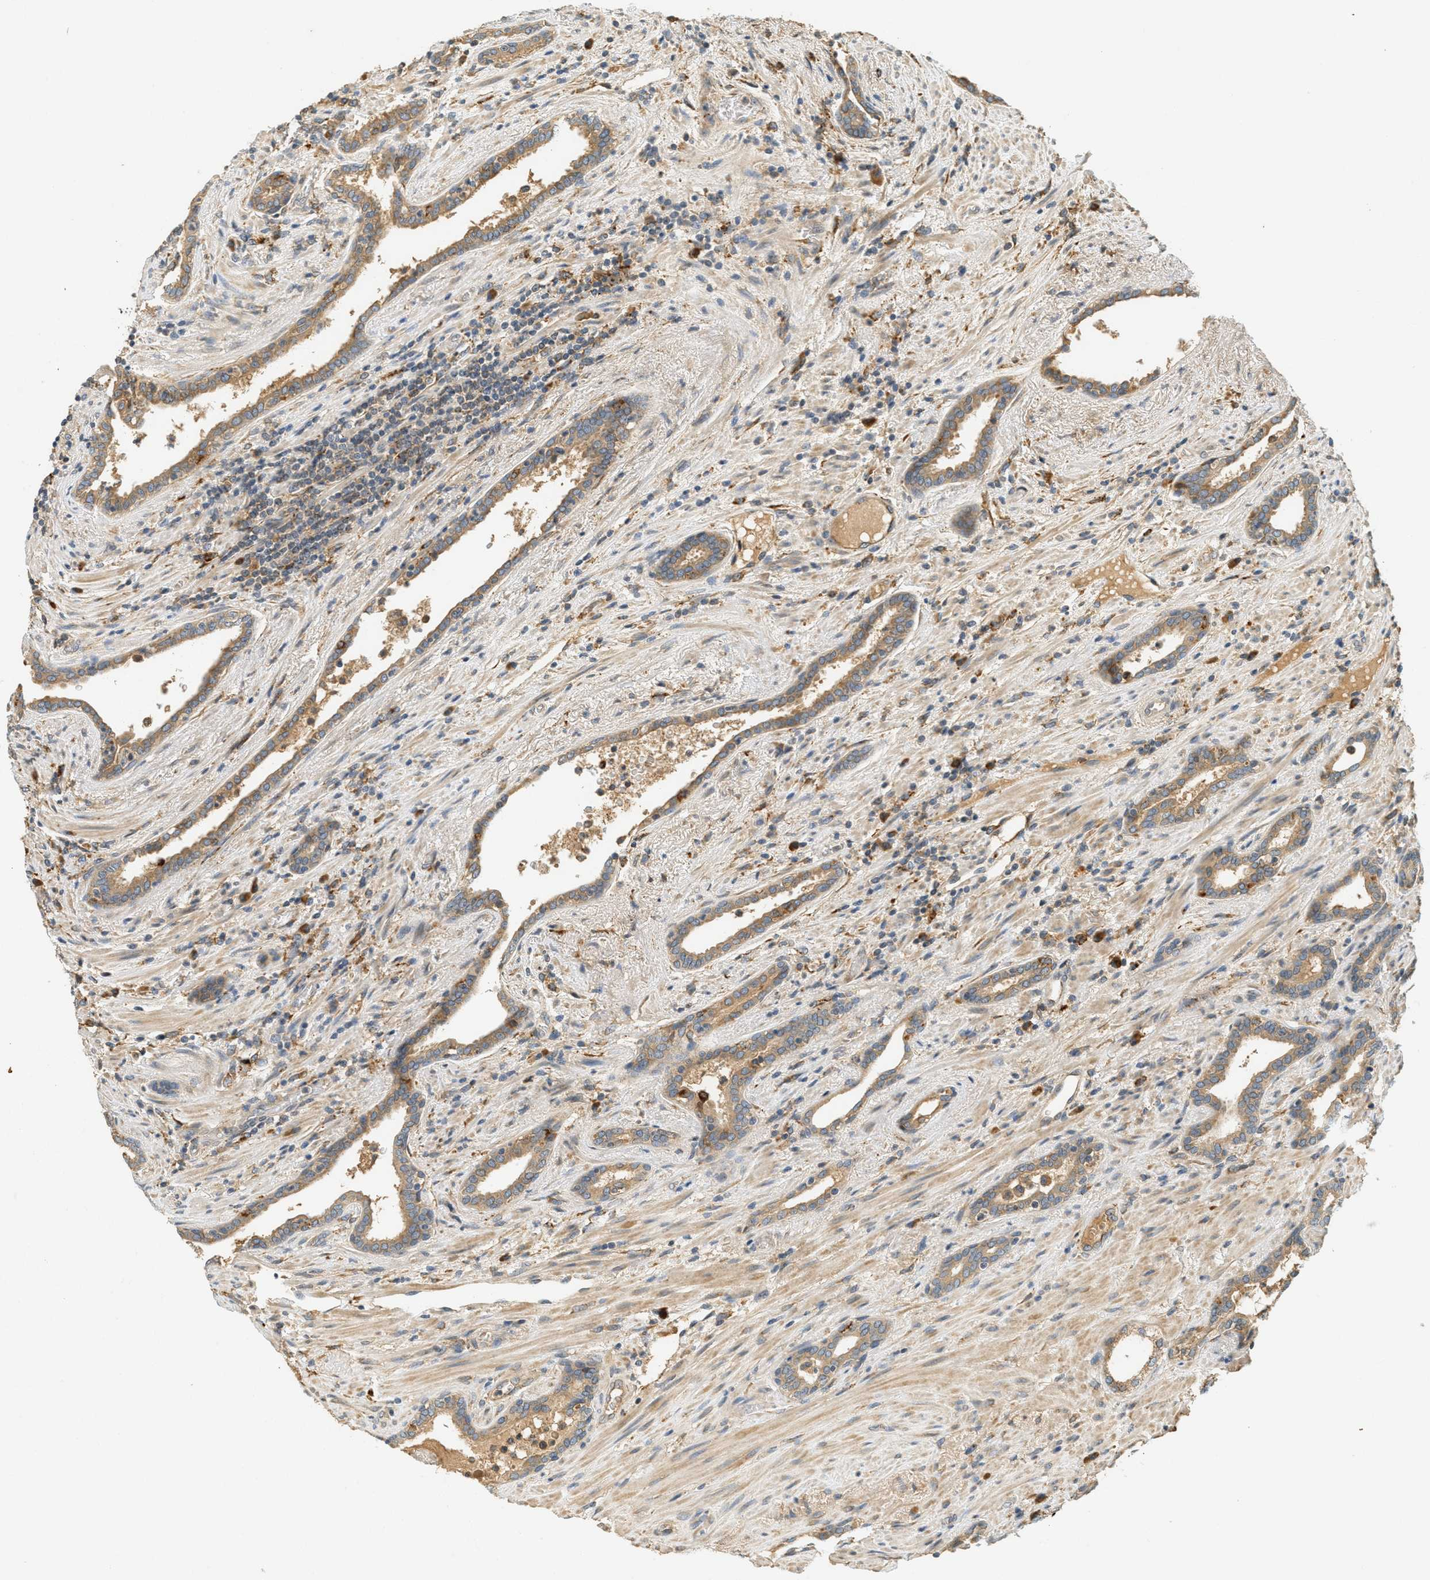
{"staining": {"intensity": "moderate", "quantity": ">75%", "location": "cytoplasmic/membranous"}, "tissue": "prostate cancer", "cell_type": "Tumor cells", "image_type": "cancer", "snomed": [{"axis": "morphology", "description": "Adenocarcinoma, High grade"}, {"axis": "topography", "description": "Prostate"}], "caption": "A brown stain labels moderate cytoplasmic/membranous staining of a protein in high-grade adenocarcinoma (prostate) tumor cells.", "gene": "PDK1", "patient": {"sex": "male", "age": 71}}